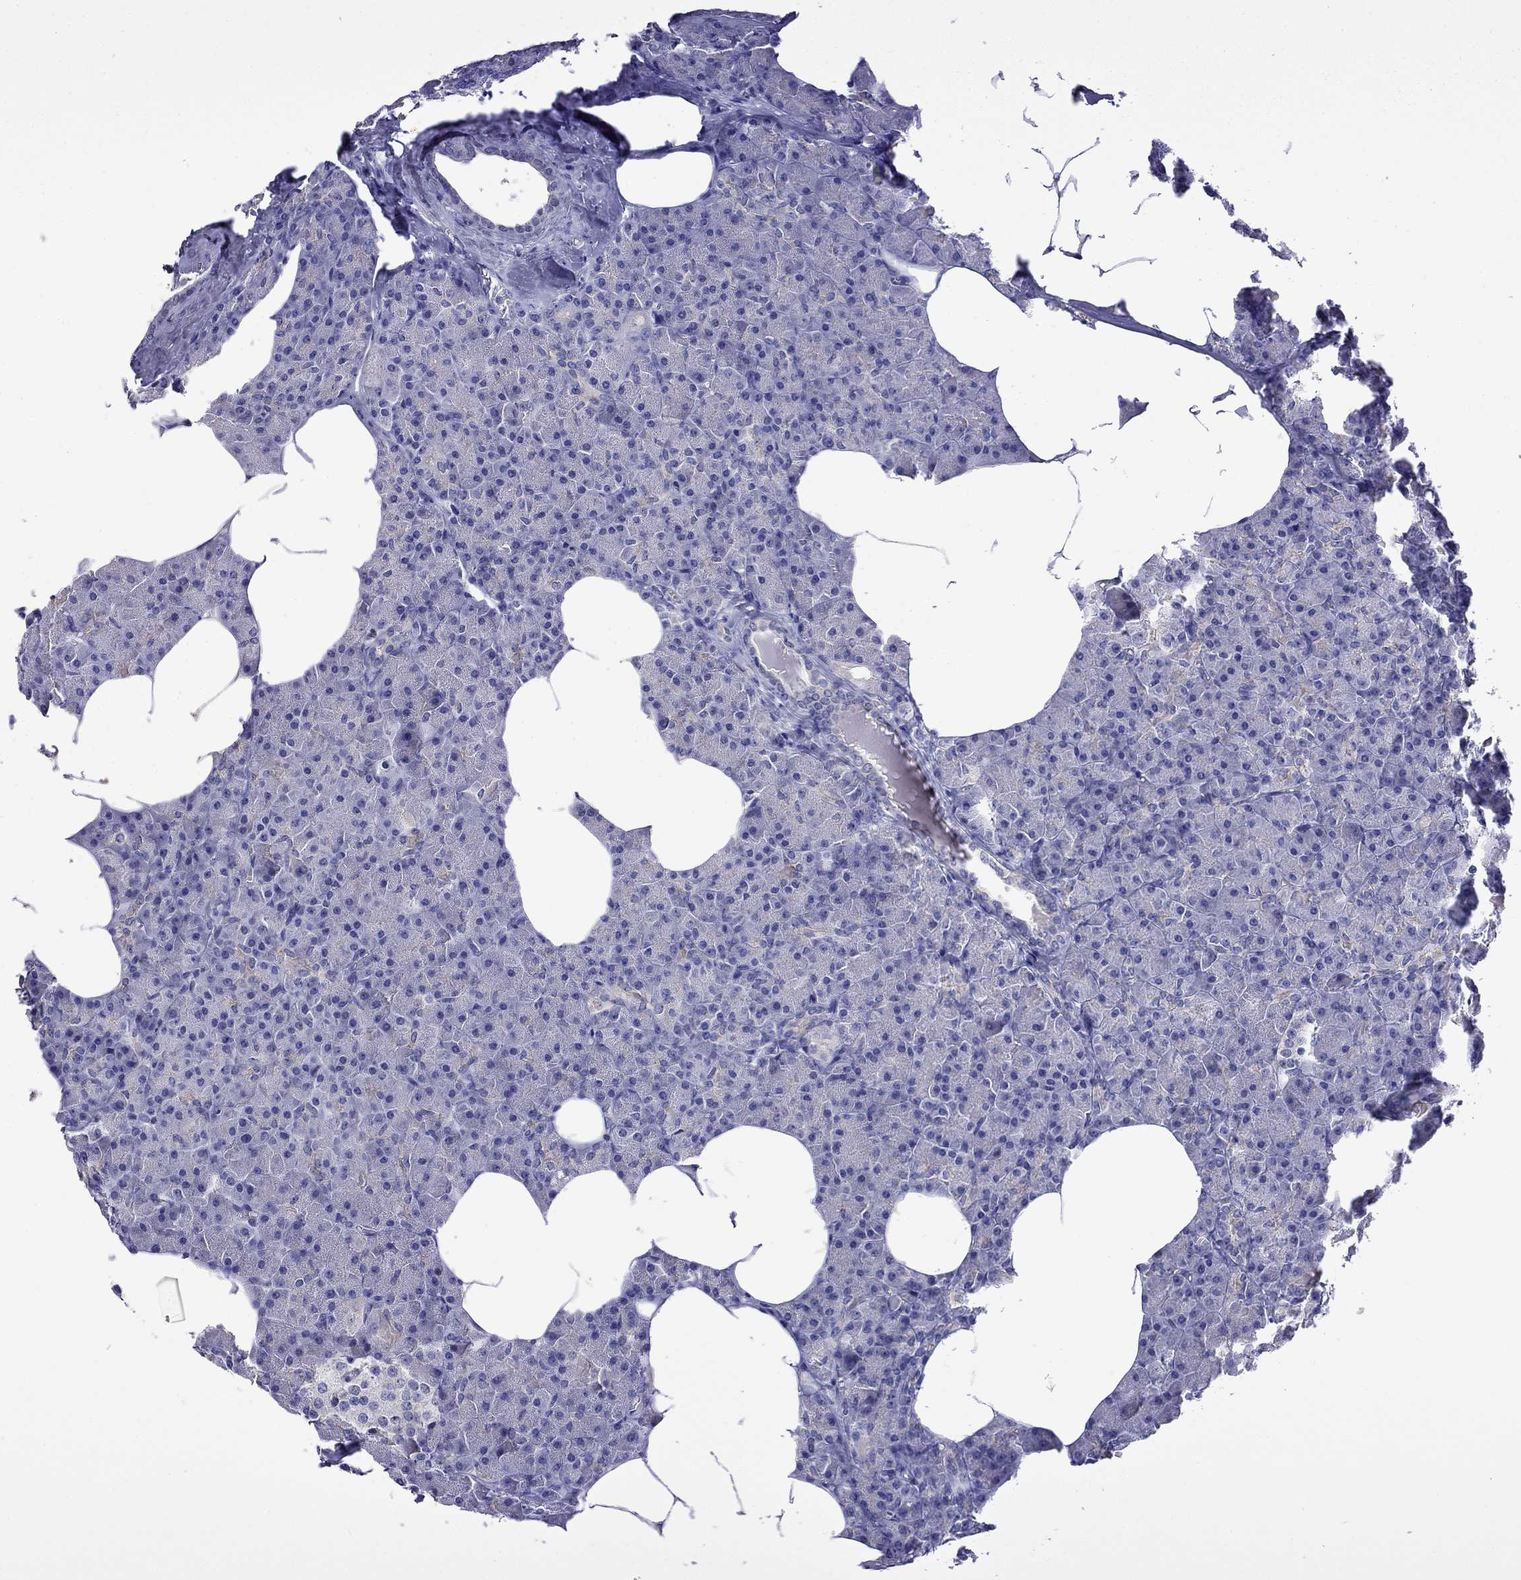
{"staining": {"intensity": "negative", "quantity": "none", "location": "none"}, "tissue": "pancreas", "cell_type": "Exocrine glandular cells", "image_type": "normal", "snomed": [{"axis": "morphology", "description": "Normal tissue, NOS"}, {"axis": "topography", "description": "Pancreas"}], "caption": "This image is of unremarkable pancreas stained with immunohistochemistry (IHC) to label a protein in brown with the nuclei are counter-stained blue. There is no positivity in exocrine glandular cells.", "gene": "STAR", "patient": {"sex": "female", "age": 45}}